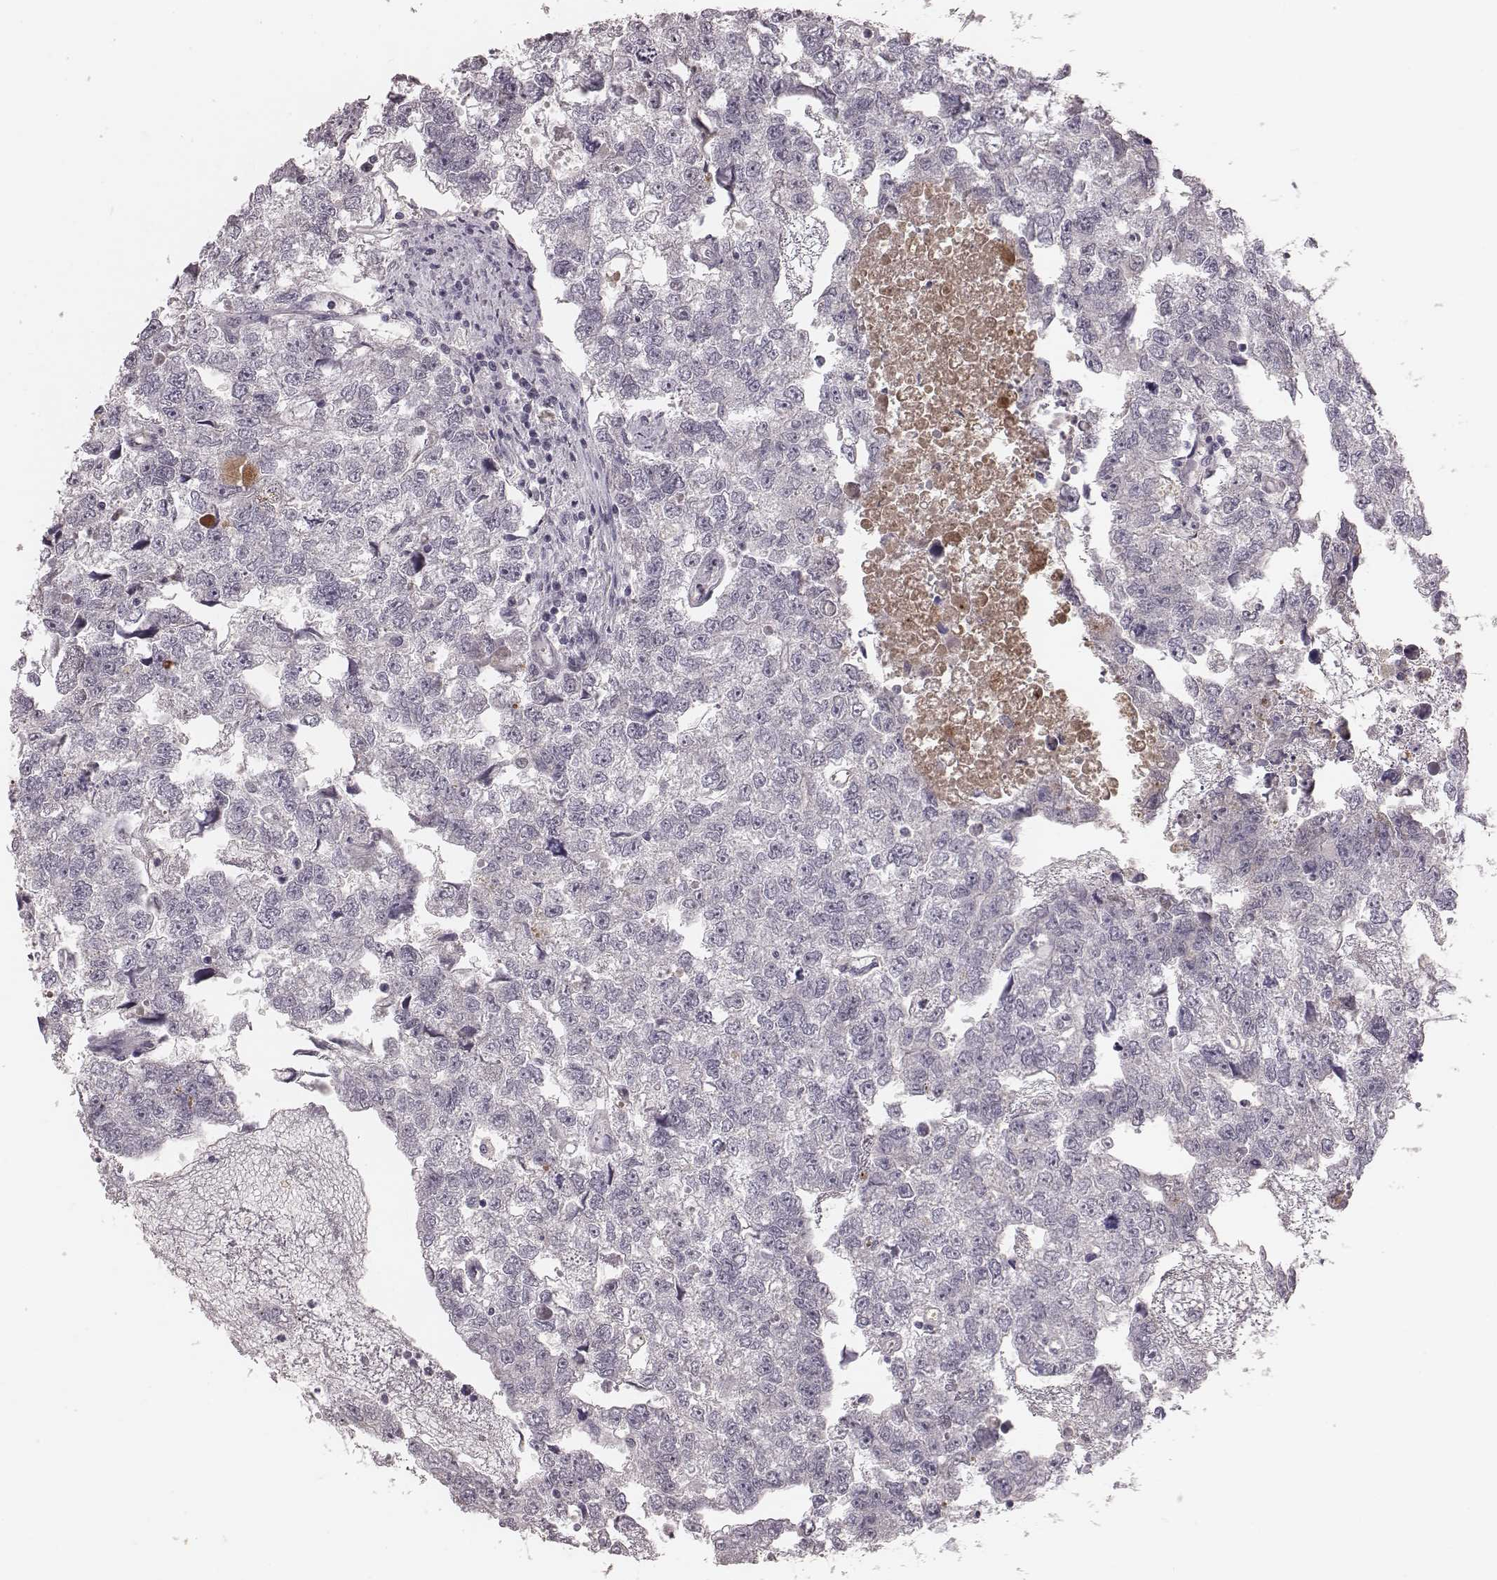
{"staining": {"intensity": "negative", "quantity": "none", "location": "none"}, "tissue": "testis cancer", "cell_type": "Tumor cells", "image_type": "cancer", "snomed": [{"axis": "morphology", "description": "Carcinoma, Embryonal, NOS"}, {"axis": "morphology", "description": "Teratoma, malignant, NOS"}, {"axis": "topography", "description": "Testis"}], "caption": "Micrograph shows no protein expression in tumor cells of testis cancer (embryonal carcinoma) tissue.", "gene": "CFTR", "patient": {"sex": "male", "age": 44}}